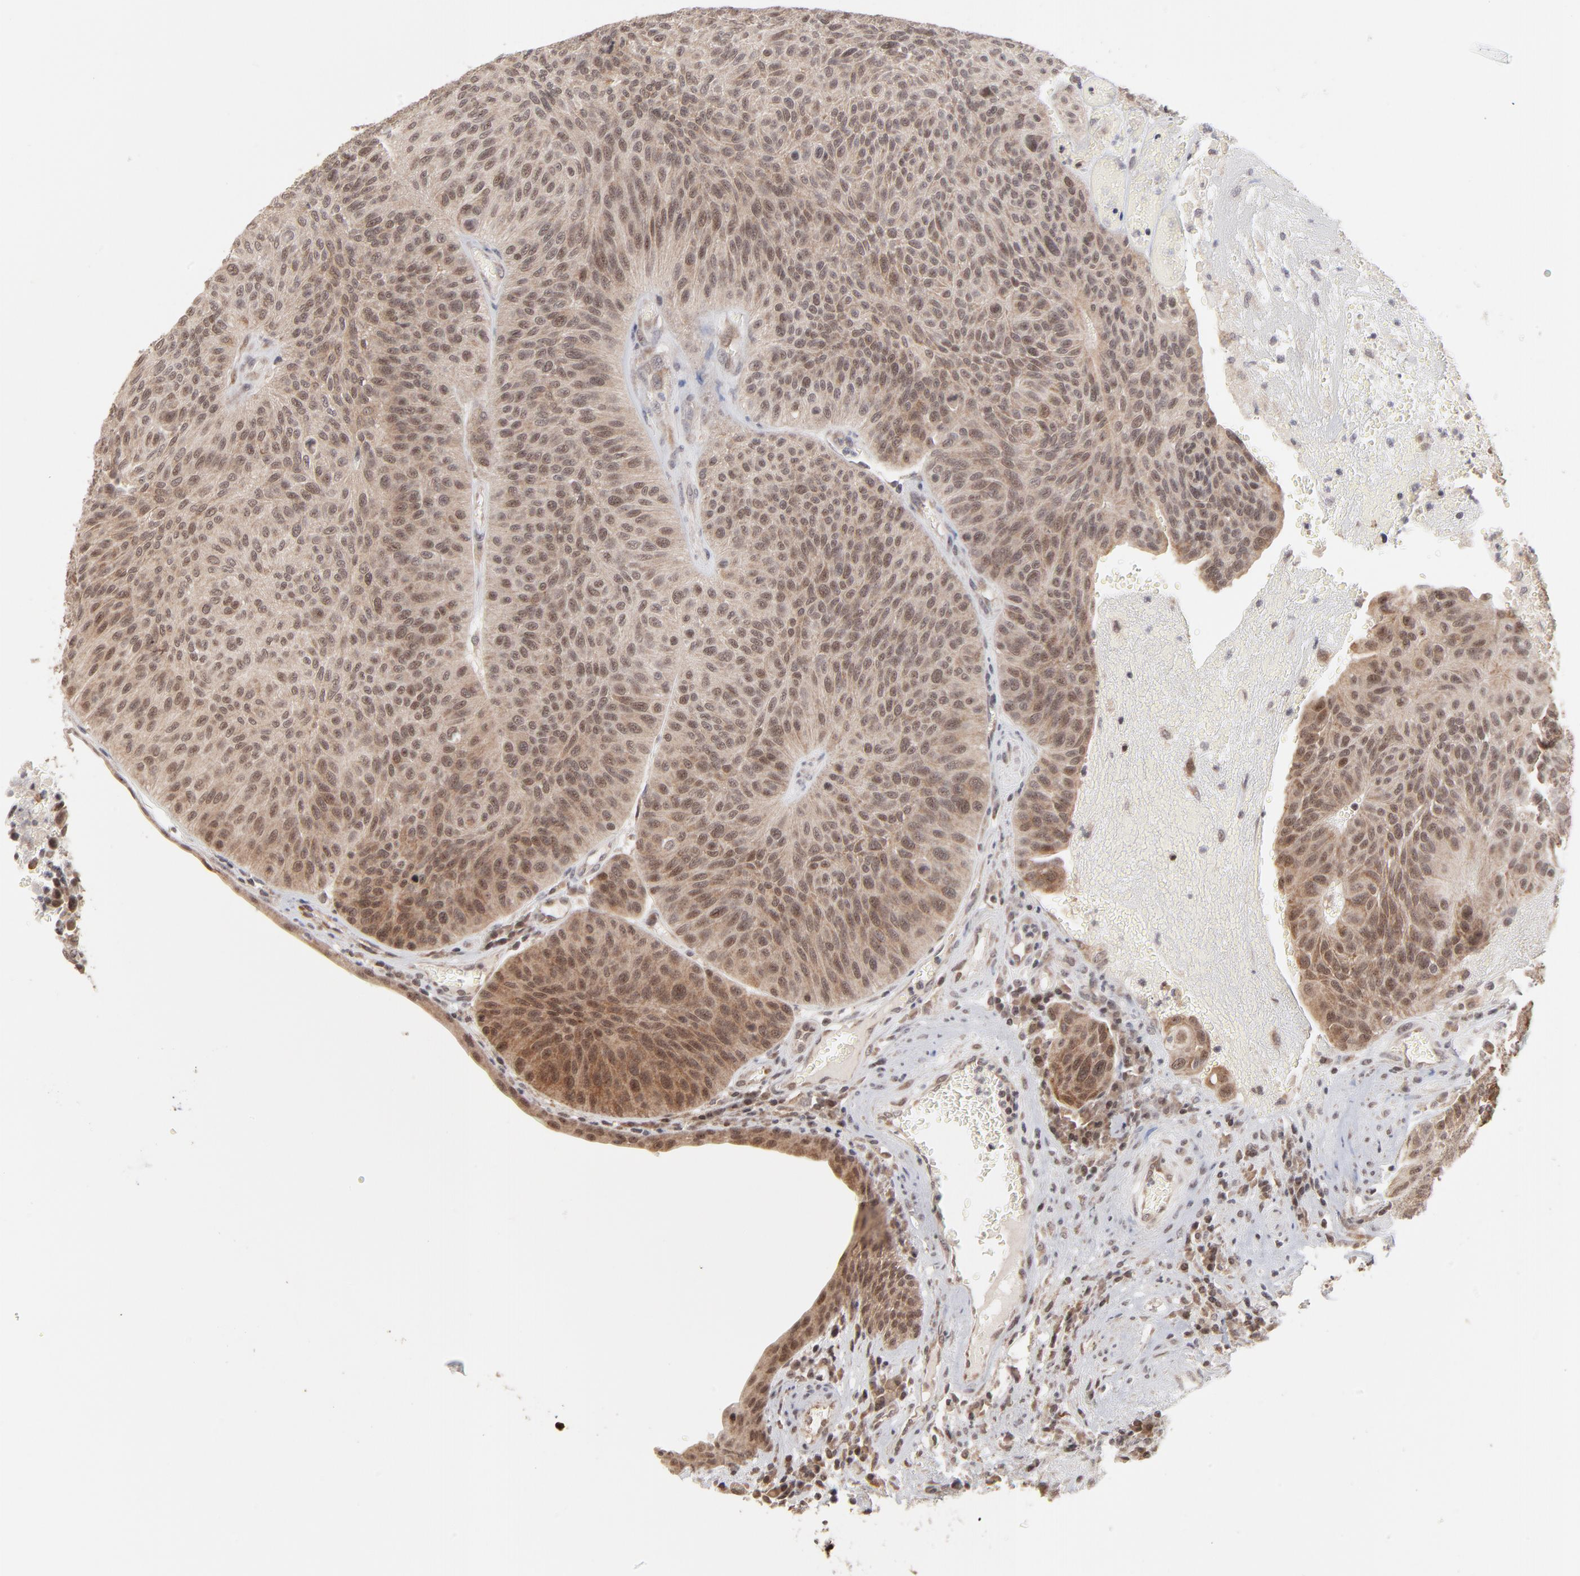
{"staining": {"intensity": "moderate", "quantity": ">75%", "location": "cytoplasmic/membranous,nuclear"}, "tissue": "urothelial cancer", "cell_type": "Tumor cells", "image_type": "cancer", "snomed": [{"axis": "morphology", "description": "Urothelial carcinoma, High grade"}, {"axis": "topography", "description": "Urinary bladder"}], "caption": "Tumor cells show medium levels of moderate cytoplasmic/membranous and nuclear positivity in about >75% of cells in human urothelial cancer.", "gene": "ARIH1", "patient": {"sex": "male", "age": 66}}